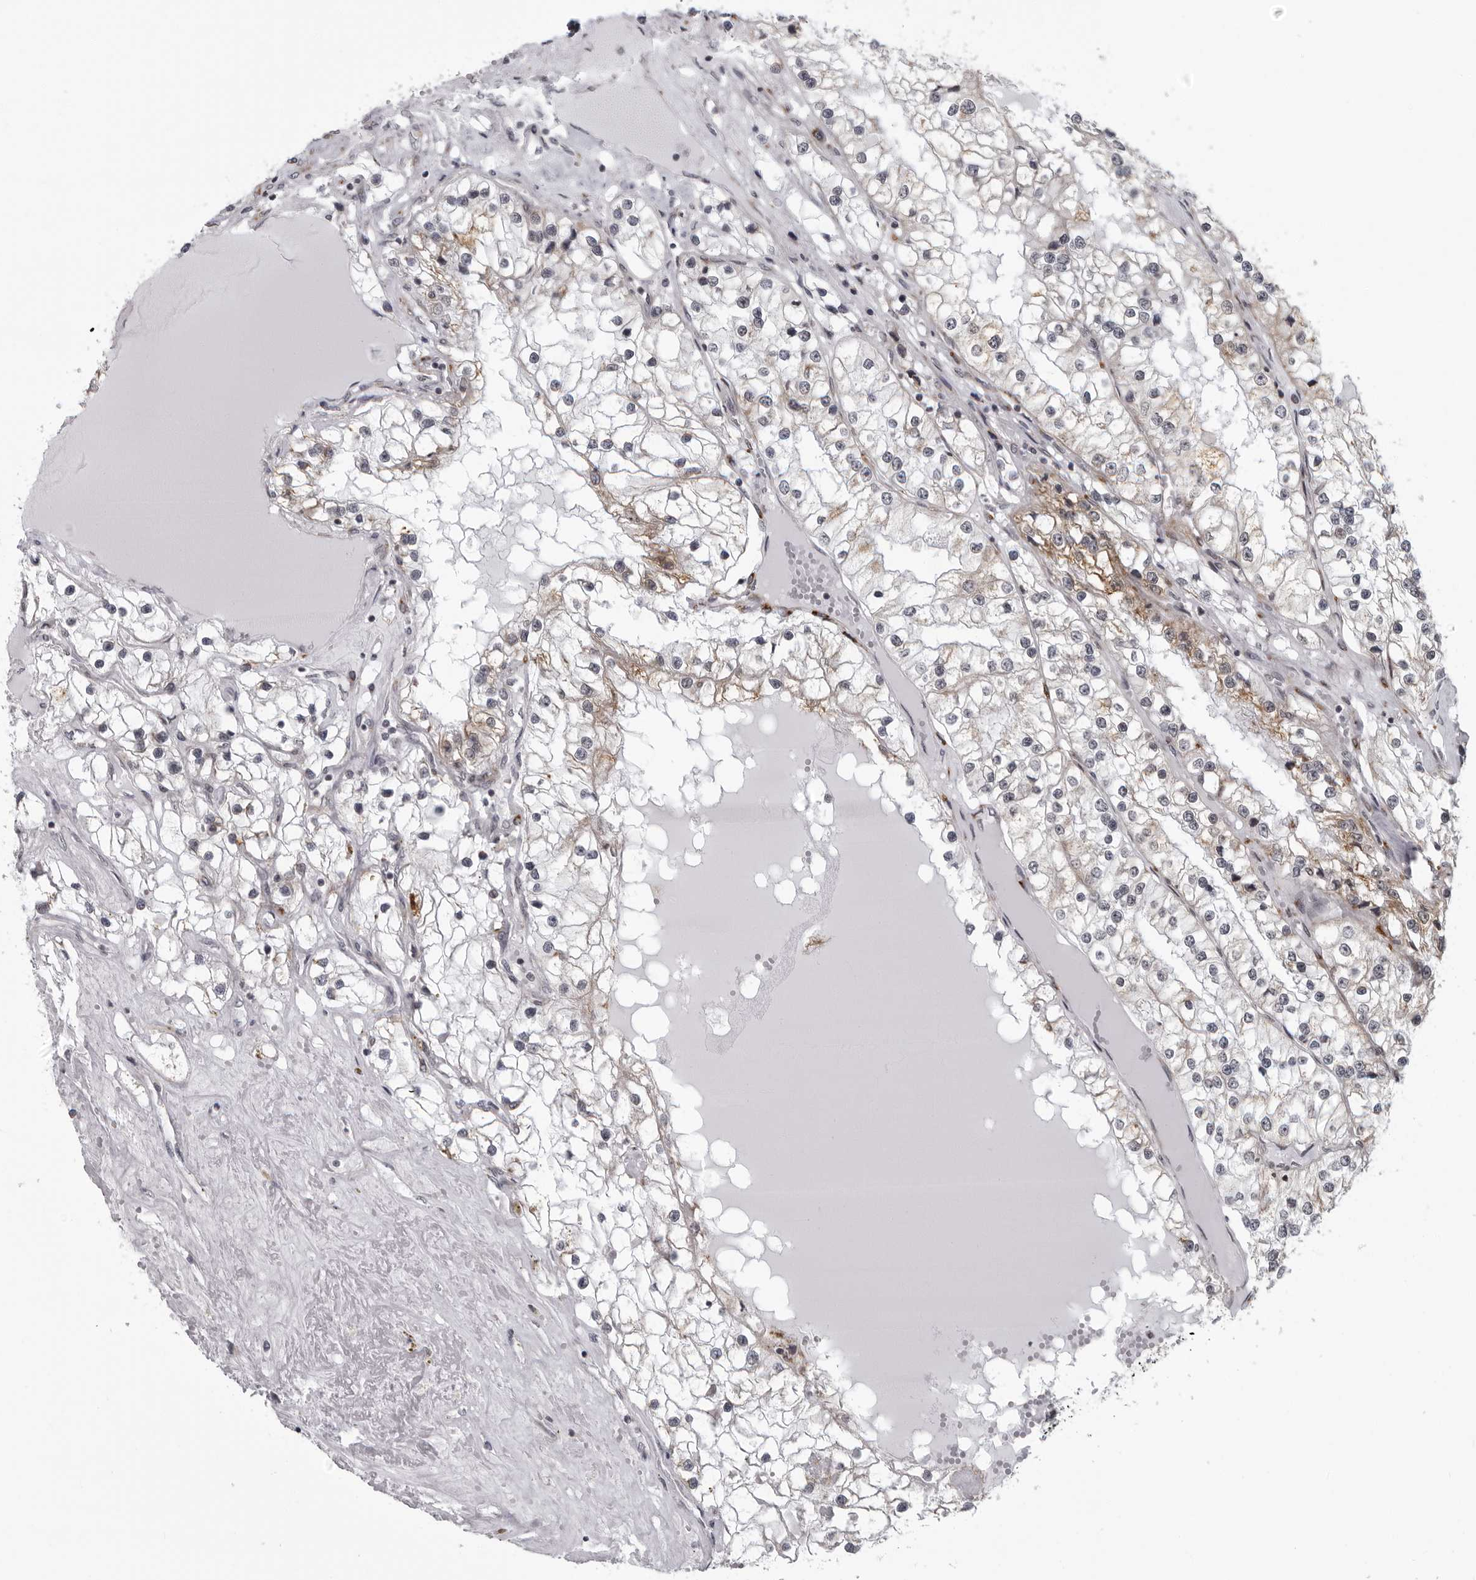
{"staining": {"intensity": "moderate", "quantity": "<25%", "location": "cytoplasmic/membranous"}, "tissue": "renal cancer", "cell_type": "Tumor cells", "image_type": "cancer", "snomed": [{"axis": "morphology", "description": "Adenocarcinoma, NOS"}, {"axis": "topography", "description": "Kidney"}], "caption": "IHC staining of renal cancer, which displays low levels of moderate cytoplasmic/membranous staining in approximately <25% of tumor cells indicating moderate cytoplasmic/membranous protein expression. The staining was performed using DAB (3,3'-diaminobenzidine) (brown) for protein detection and nuclei were counterstained in hematoxylin (blue).", "gene": "RTCA", "patient": {"sex": "male", "age": 68}}